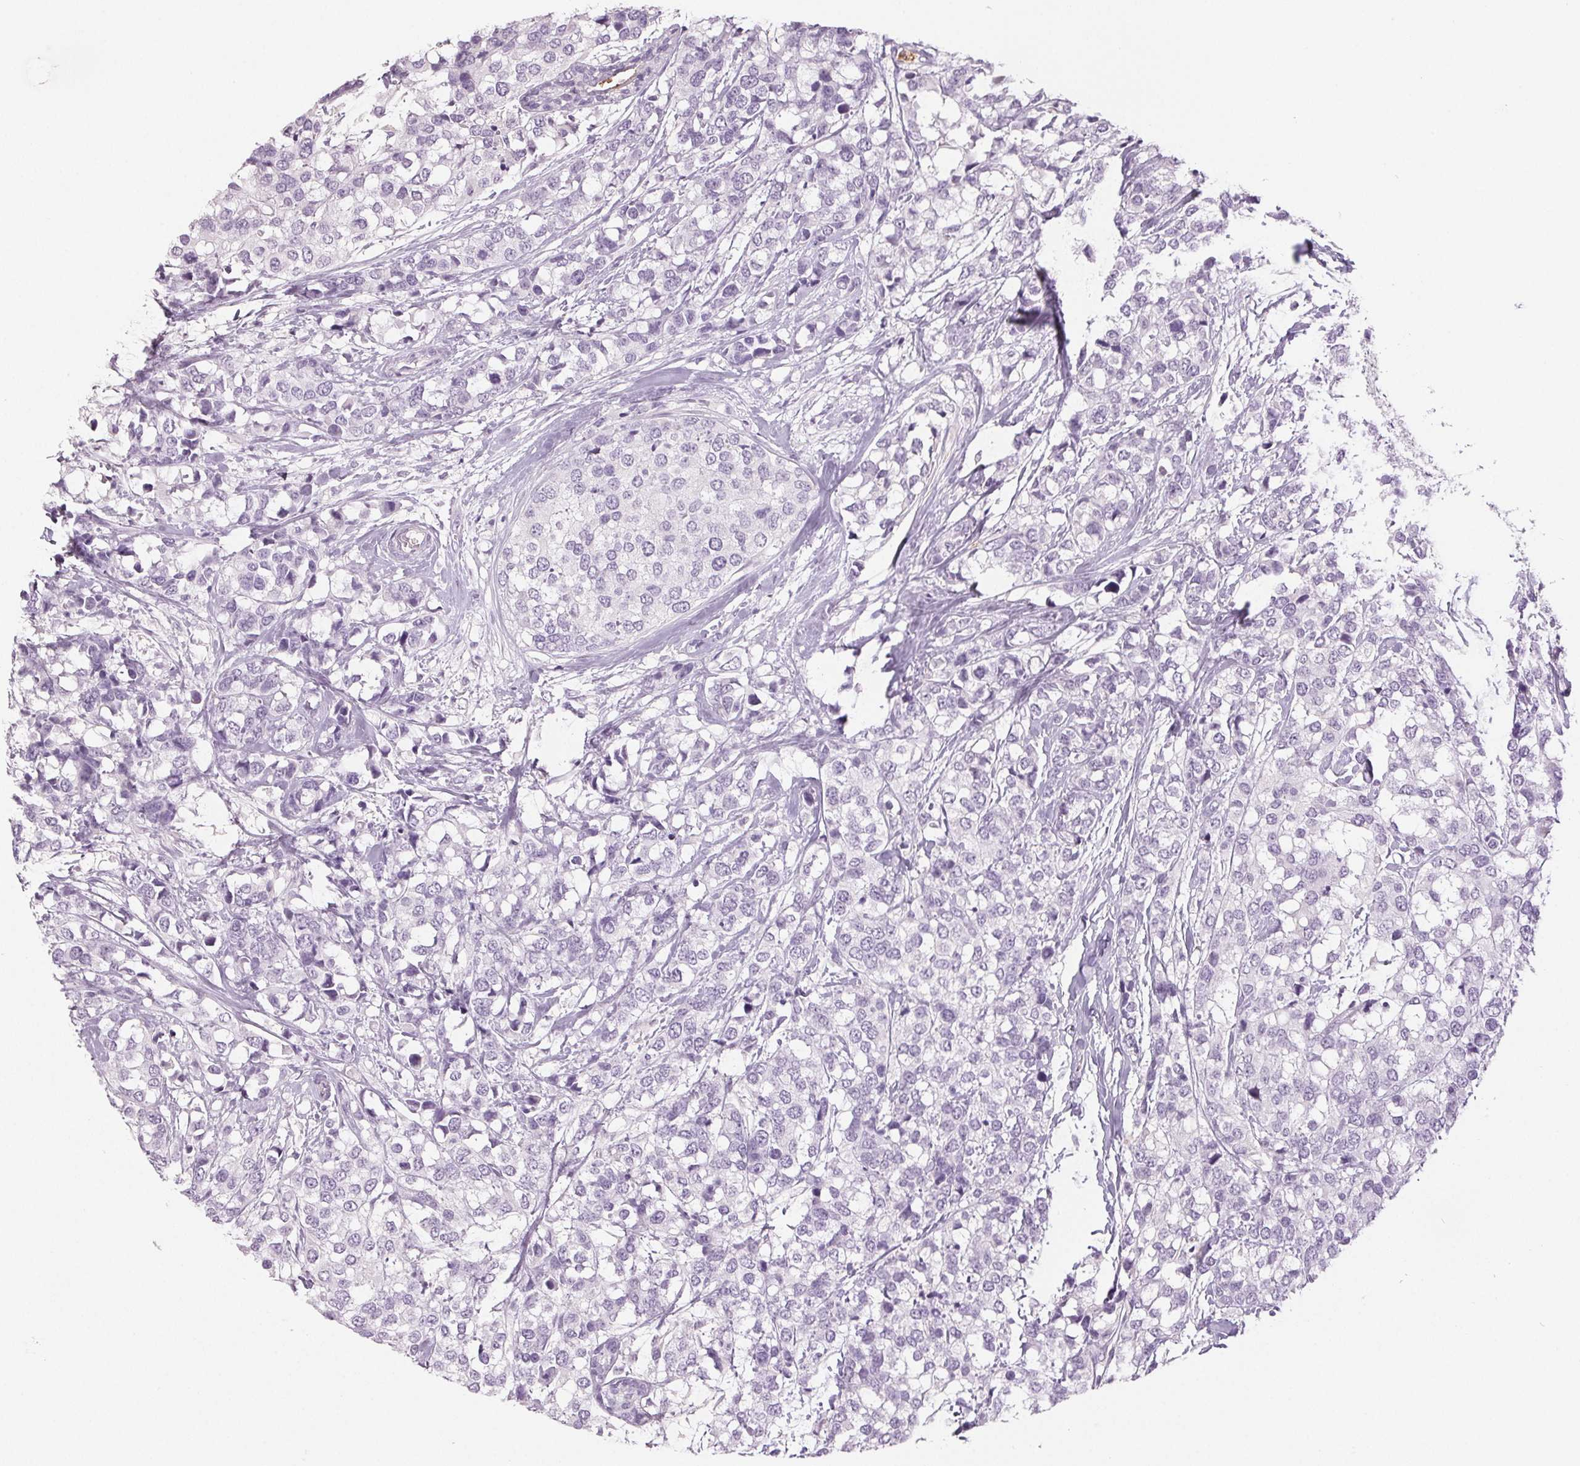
{"staining": {"intensity": "negative", "quantity": "none", "location": "none"}, "tissue": "breast cancer", "cell_type": "Tumor cells", "image_type": "cancer", "snomed": [{"axis": "morphology", "description": "Lobular carcinoma"}, {"axis": "topography", "description": "Breast"}], "caption": "The IHC photomicrograph has no significant staining in tumor cells of breast cancer (lobular carcinoma) tissue.", "gene": "LTF", "patient": {"sex": "female", "age": 59}}